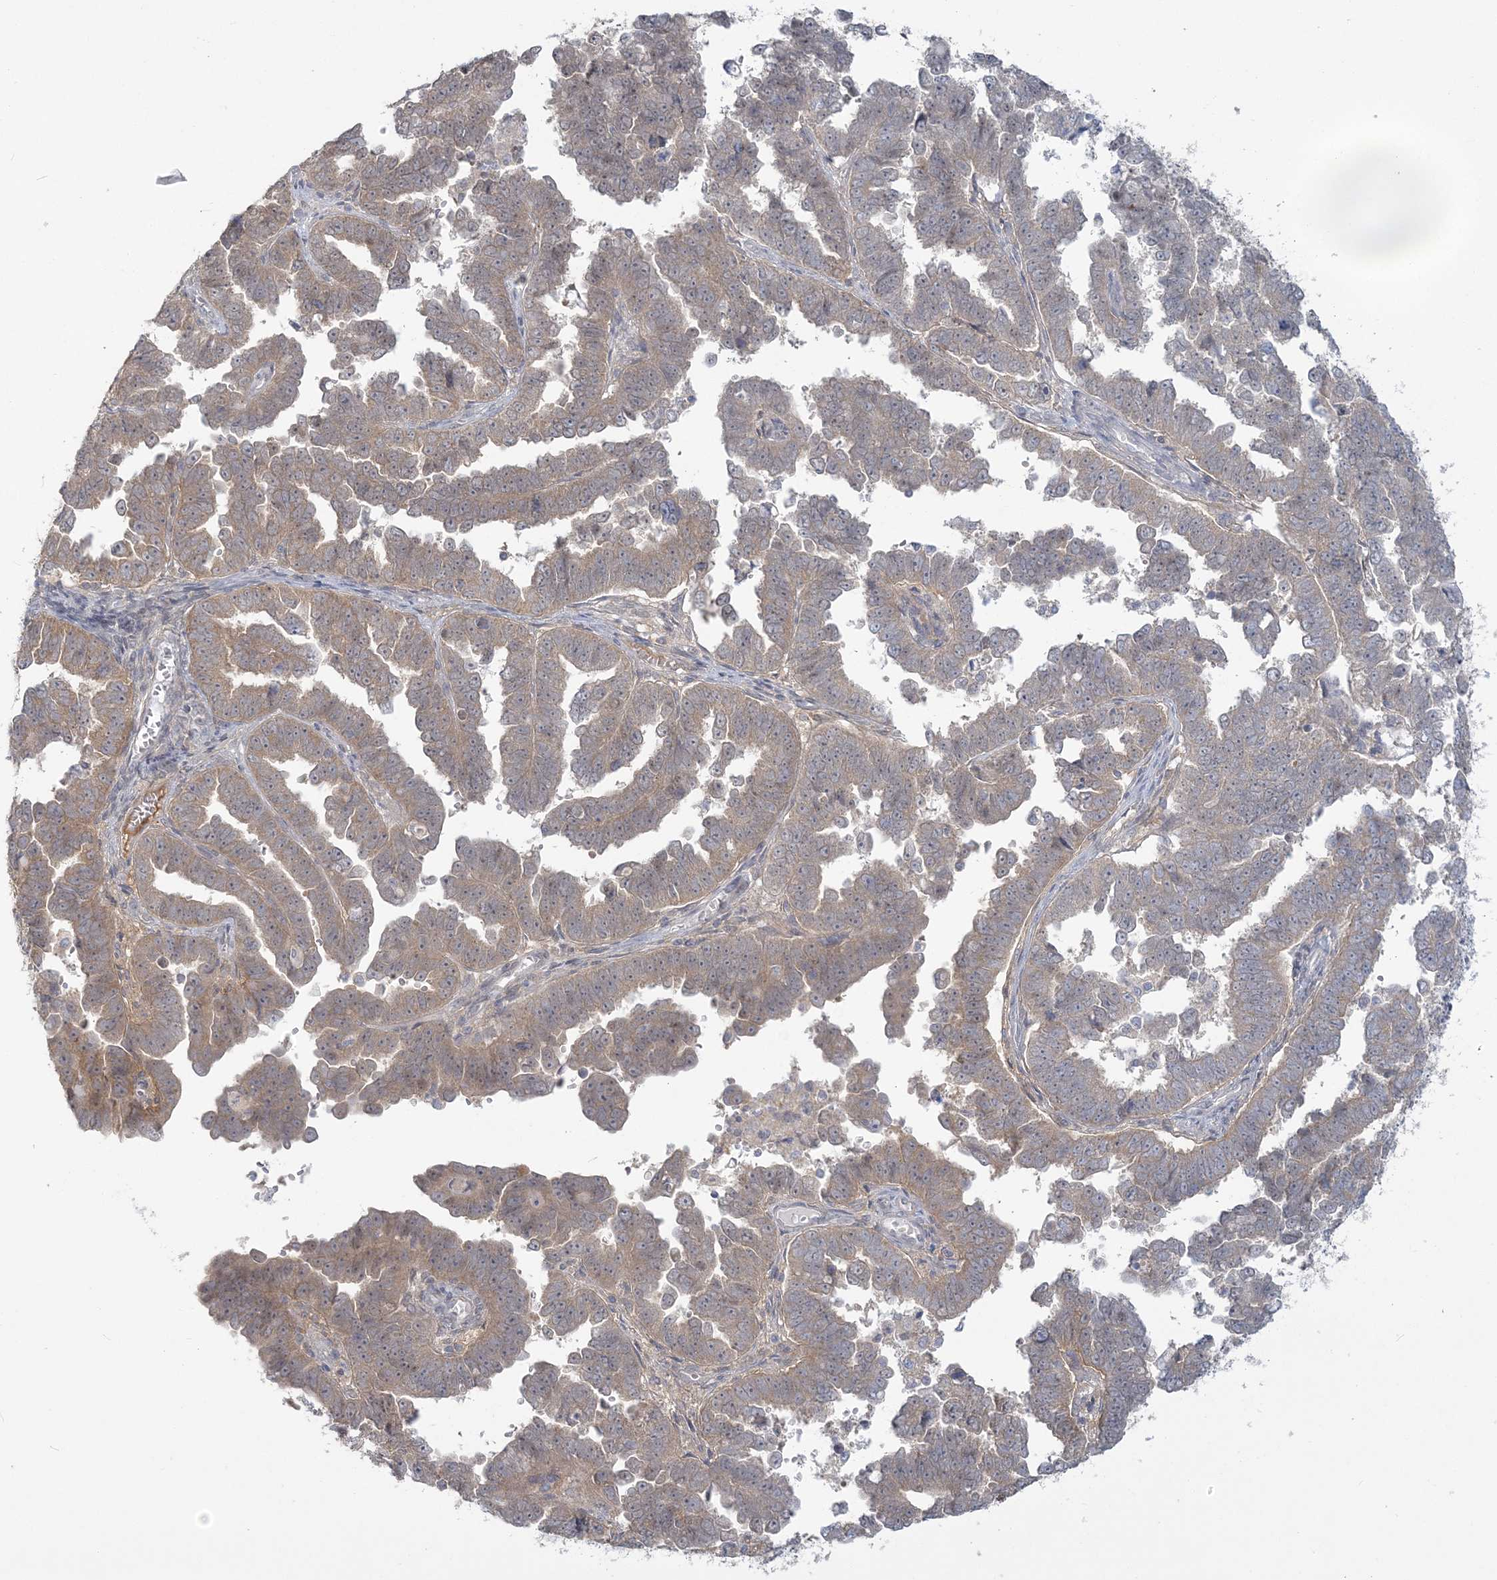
{"staining": {"intensity": "weak", "quantity": "25%-75%", "location": "cytoplasmic/membranous"}, "tissue": "endometrial cancer", "cell_type": "Tumor cells", "image_type": "cancer", "snomed": [{"axis": "morphology", "description": "Adenocarcinoma, NOS"}, {"axis": "topography", "description": "Endometrium"}], "caption": "Immunohistochemistry photomicrograph of neoplastic tissue: adenocarcinoma (endometrial) stained using immunohistochemistry demonstrates low levels of weak protein expression localized specifically in the cytoplasmic/membranous of tumor cells, appearing as a cytoplasmic/membranous brown color.", "gene": "ANKS1A", "patient": {"sex": "female", "age": 75}}